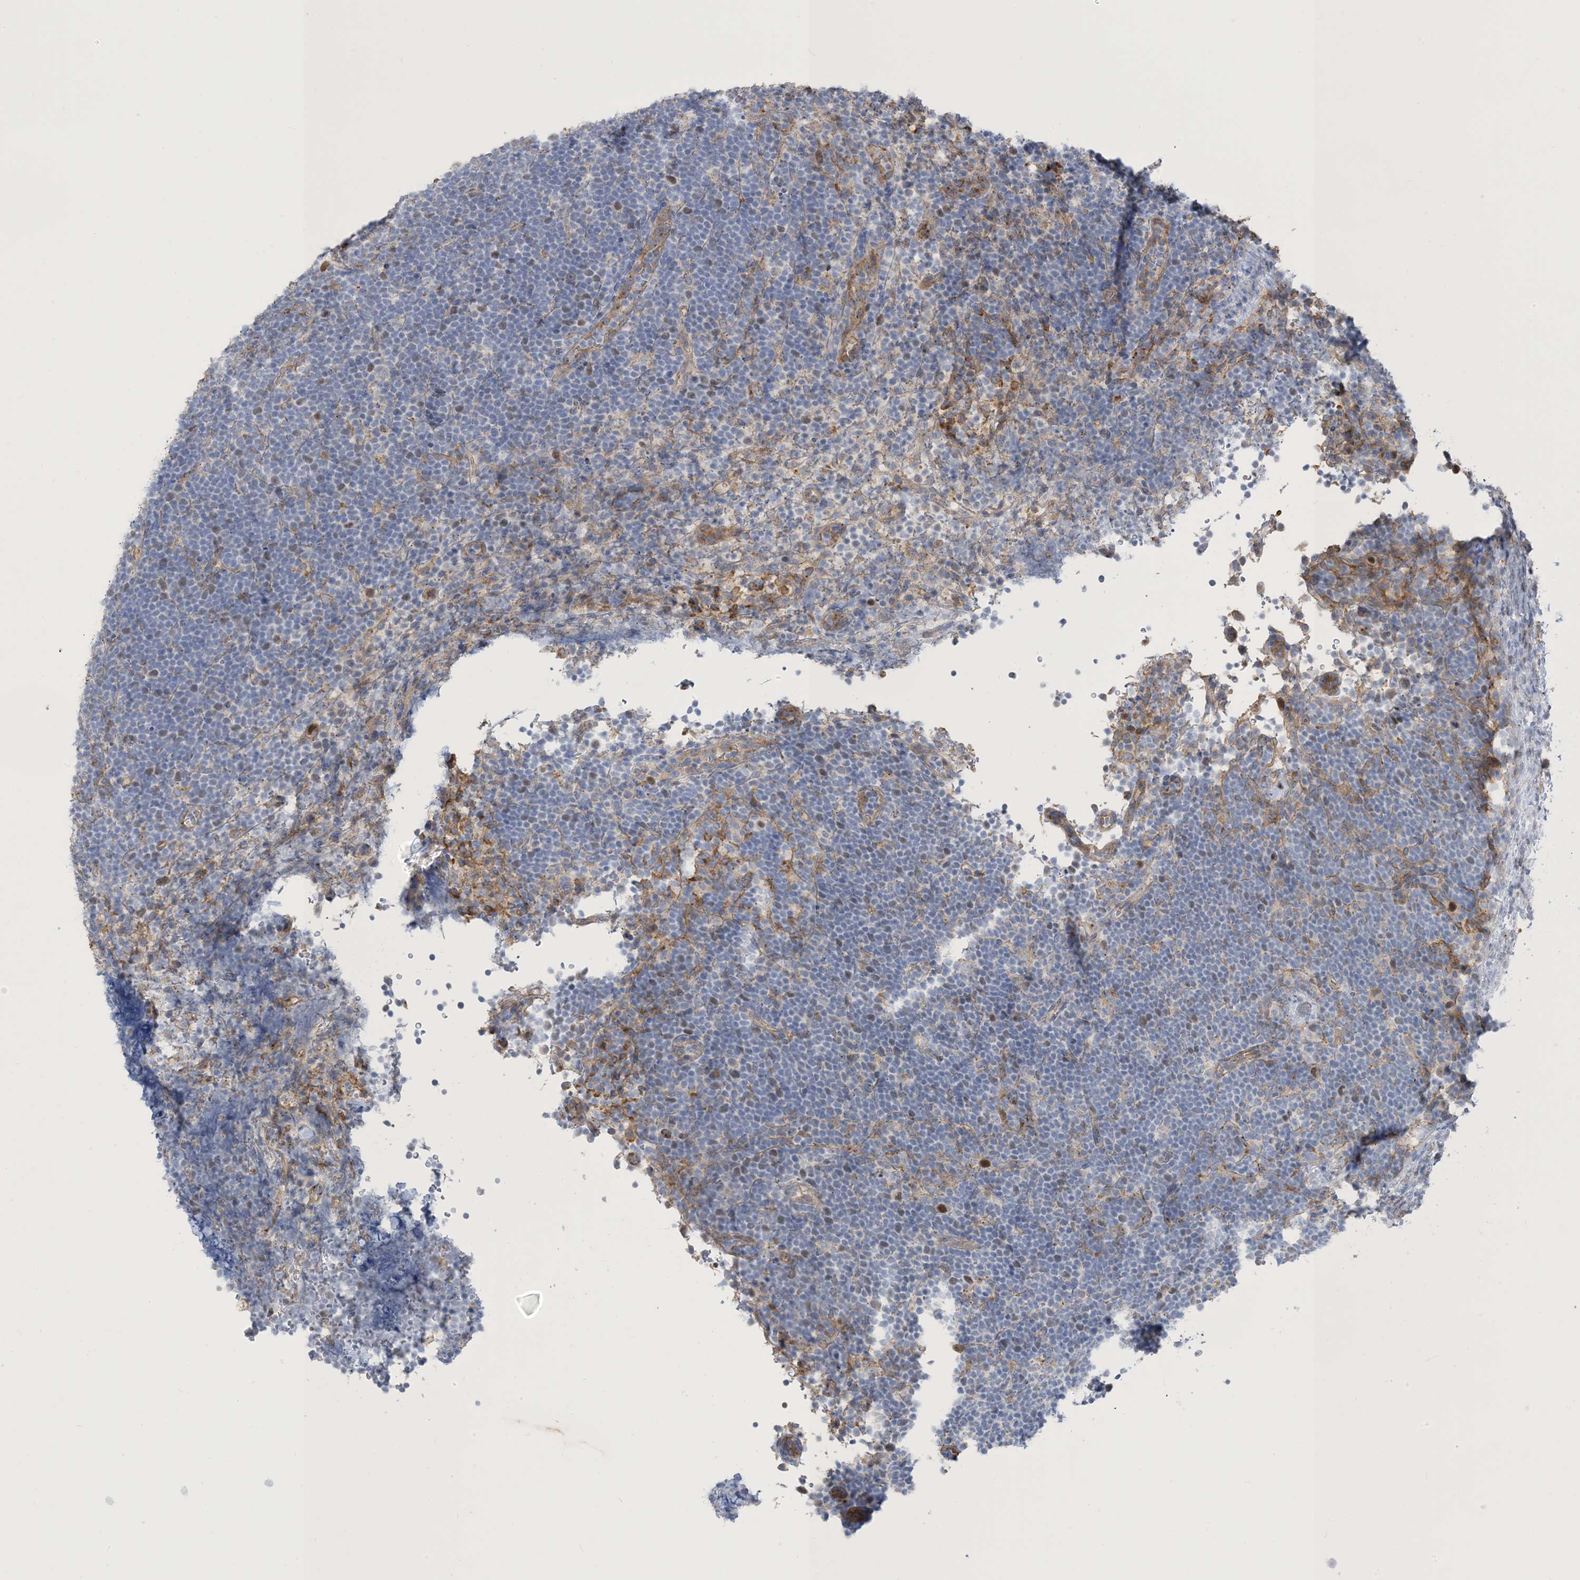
{"staining": {"intensity": "negative", "quantity": "none", "location": "none"}, "tissue": "lymphoma", "cell_type": "Tumor cells", "image_type": "cancer", "snomed": [{"axis": "morphology", "description": "Malignant lymphoma, non-Hodgkin's type, High grade"}, {"axis": "topography", "description": "Lymph node"}], "caption": "Tumor cells are negative for brown protein staining in lymphoma.", "gene": "PEAR1", "patient": {"sex": "male", "age": 13}}